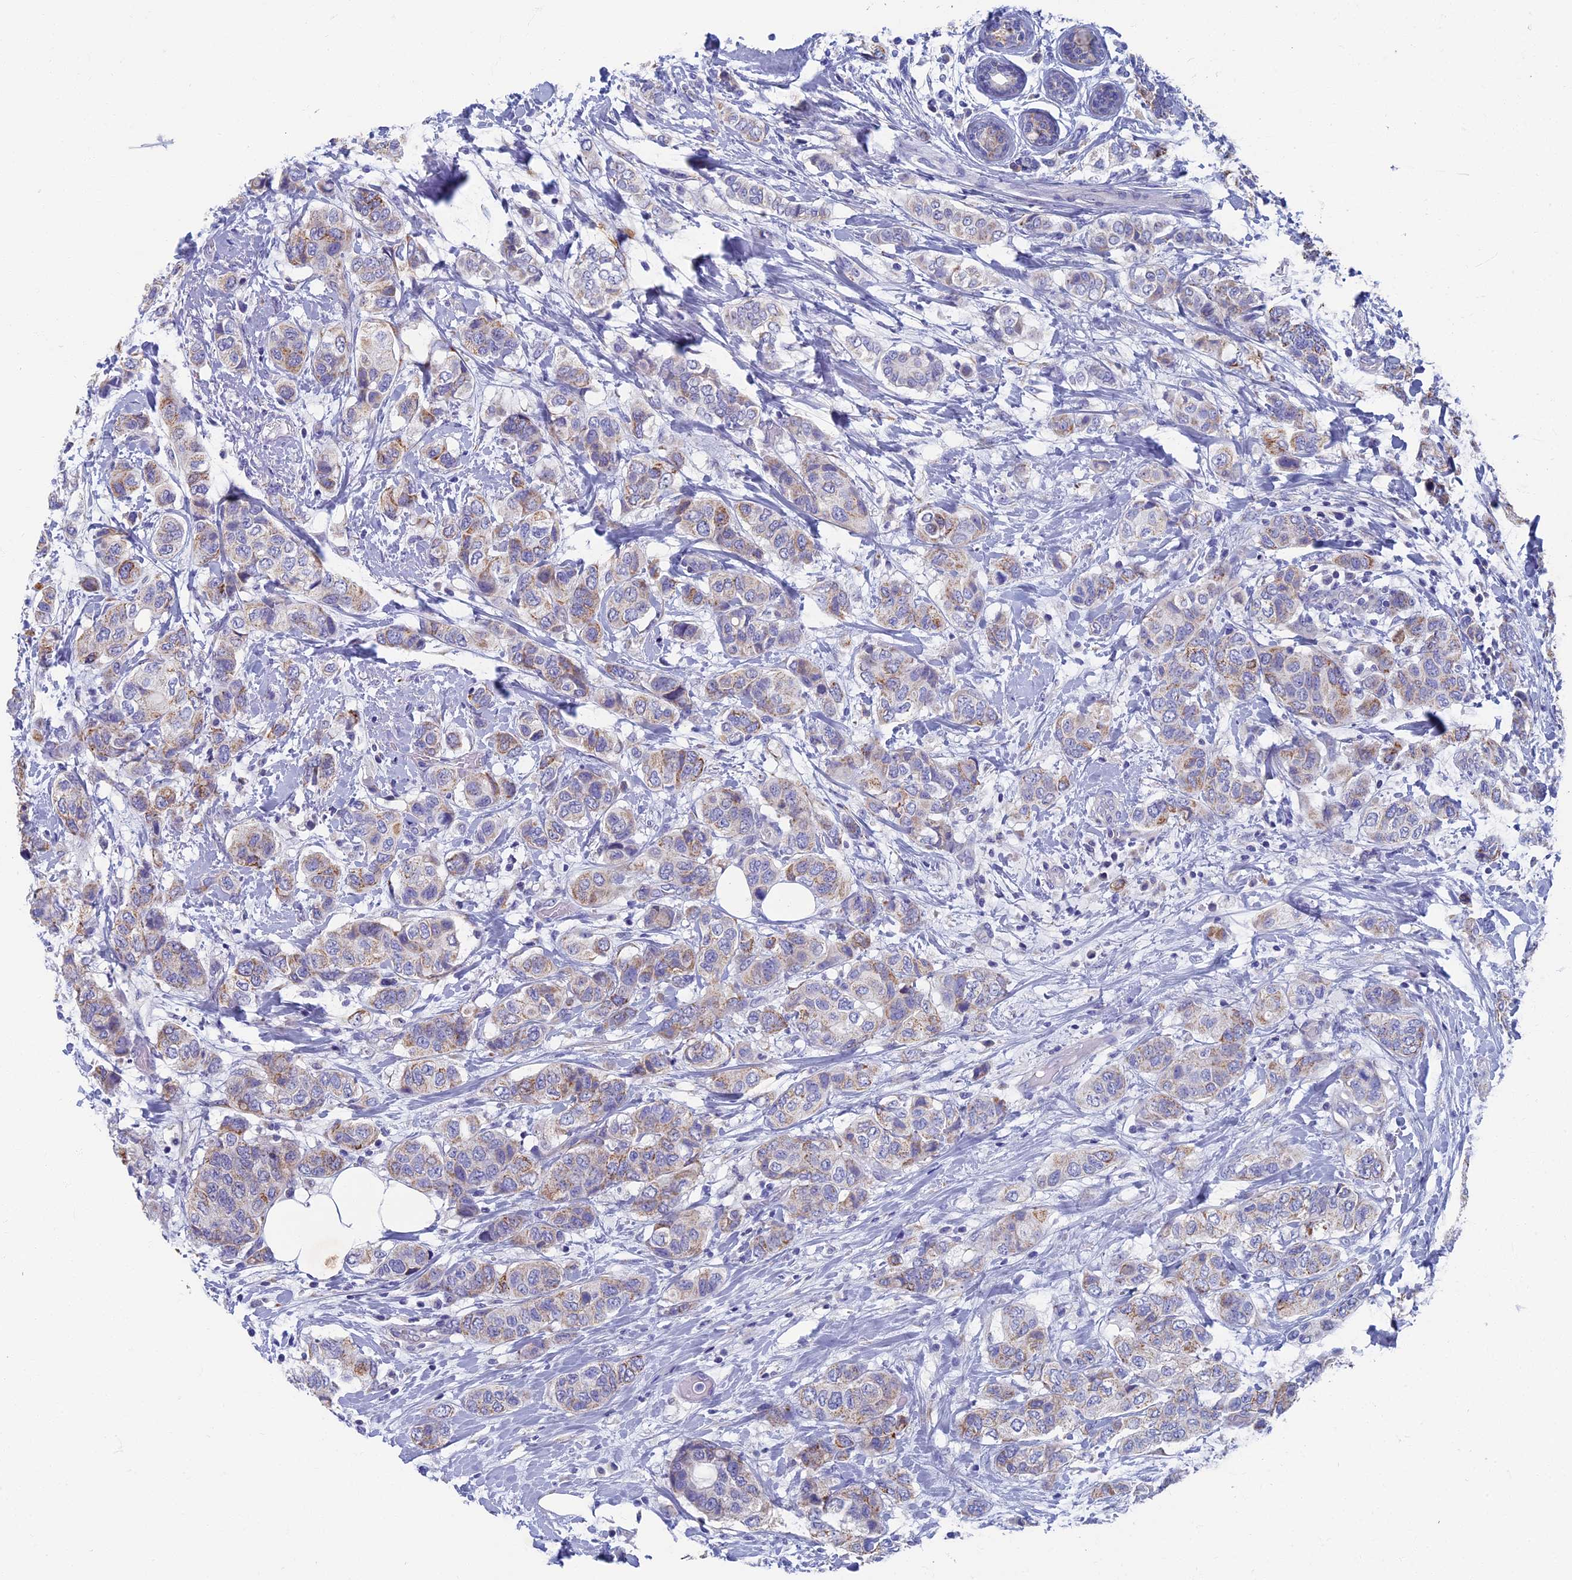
{"staining": {"intensity": "moderate", "quantity": "<25%", "location": "cytoplasmic/membranous"}, "tissue": "breast cancer", "cell_type": "Tumor cells", "image_type": "cancer", "snomed": [{"axis": "morphology", "description": "Lobular carcinoma"}, {"axis": "topography", "description": "Breast"}], "caption": "Tumor cells demonstrate moderate cytoplasmic/membranous staining in approximately <25% of cells in breast cancer (lobular carcinoma). (Stains: DAB (3,3'-diaminobenzidine) in brown, nuclei in blue, Microscopy: brightfield microscopy at high magnification).", "gene": "OAT", "patient": {"sex": "female", "age": 51}}